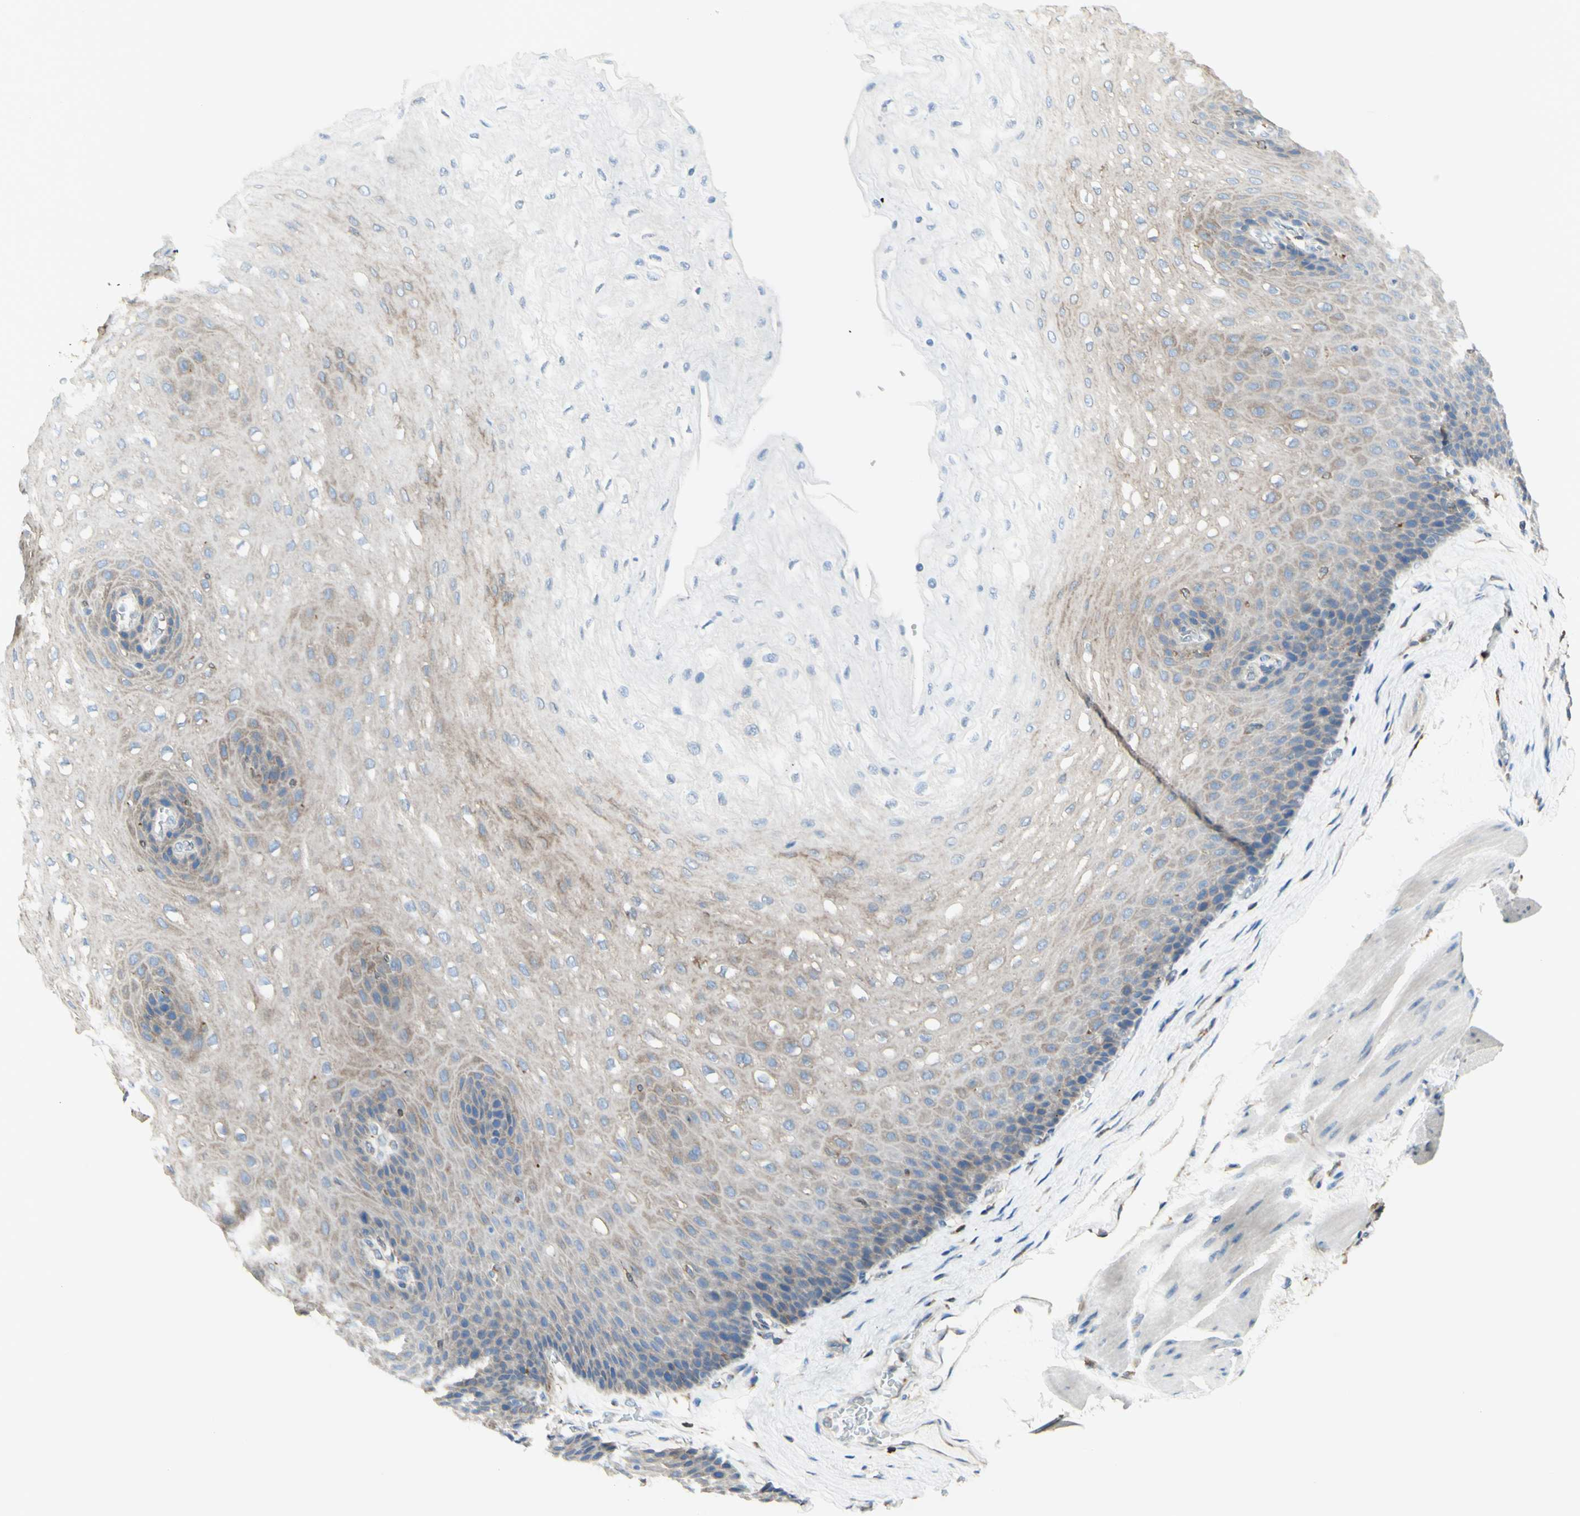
{"staining": {"intensity": "weak", "quantity": "25%-75%", "location": "cytoplasmic/membranous"}, "tissue": "esophagus", "cell_type": "Squamous epithelial cells", "image_type": "normal", "snomed": [{"axis": "morphology", "description": "Normal tissue, NOS"}, {"axis": "topography", "description": "Esophagus"}], "caption": "Protein analysis of benign esophagus demonstrates weak cytoplasmic/membranous expression in about 25%-75% of squamous epithelial cells.", "gene": "DNAJB11", "patient": {"sex": "female", "age": 72}}